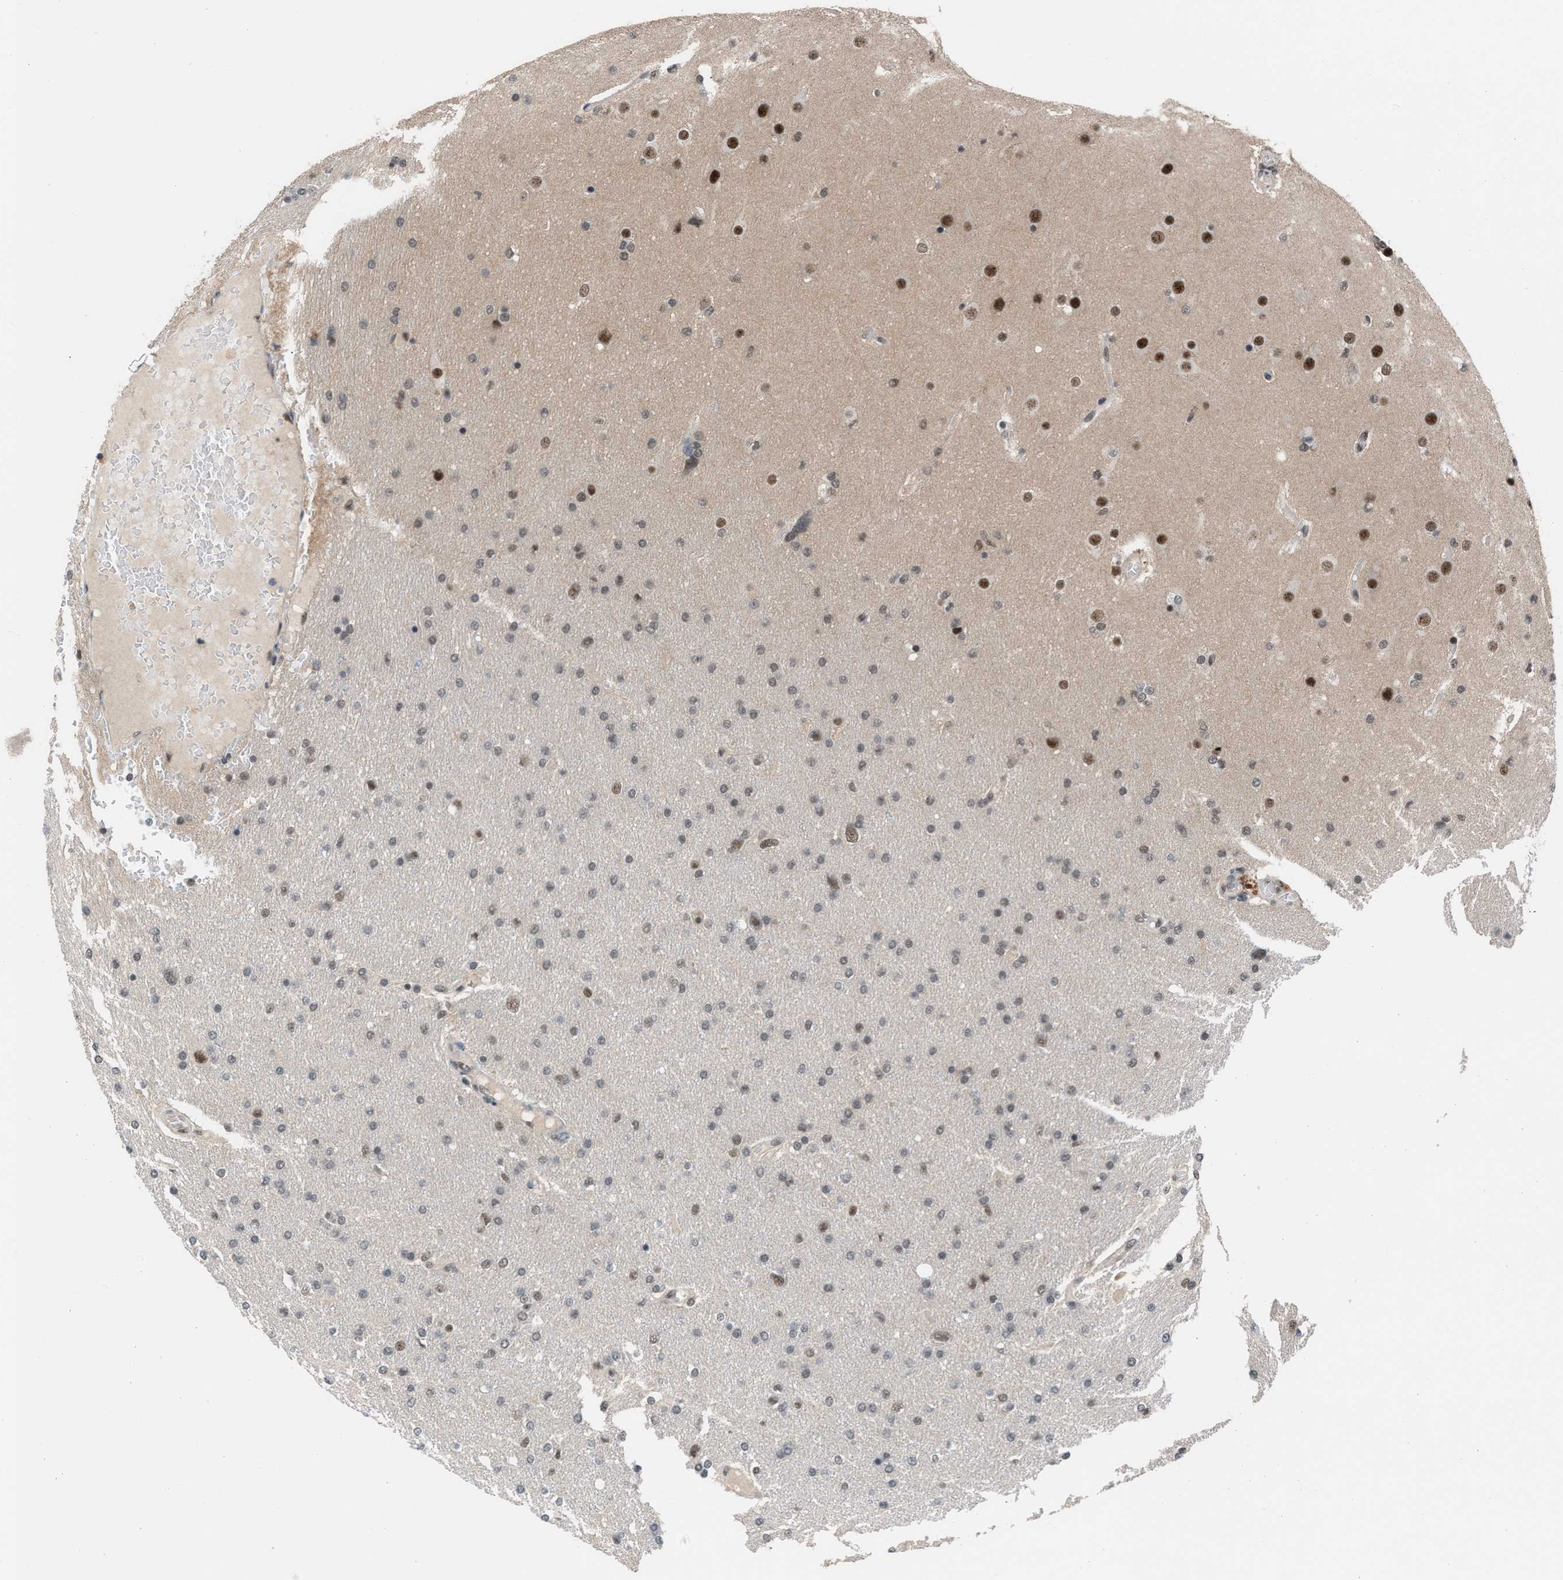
{"staining": {"intensity": "weak", "quantity": "<25%", "location": "nuclear"}, "tissue": "glioma", "cell_type": "Tumor cells", "image_type": "cancer", "snomed": [{"axis": "morphology", "description": "Glioma, malignant, High grade"}, {"axis": "topography", "description": "Cerebral cortex"}], "caption": "Immunohistochemistry (IHC) of malignant glioma (high-grade) reveals no positivity in tumor cells.", "gene": "PRPF4", "patient": {"sex": "female", "age": 36}}